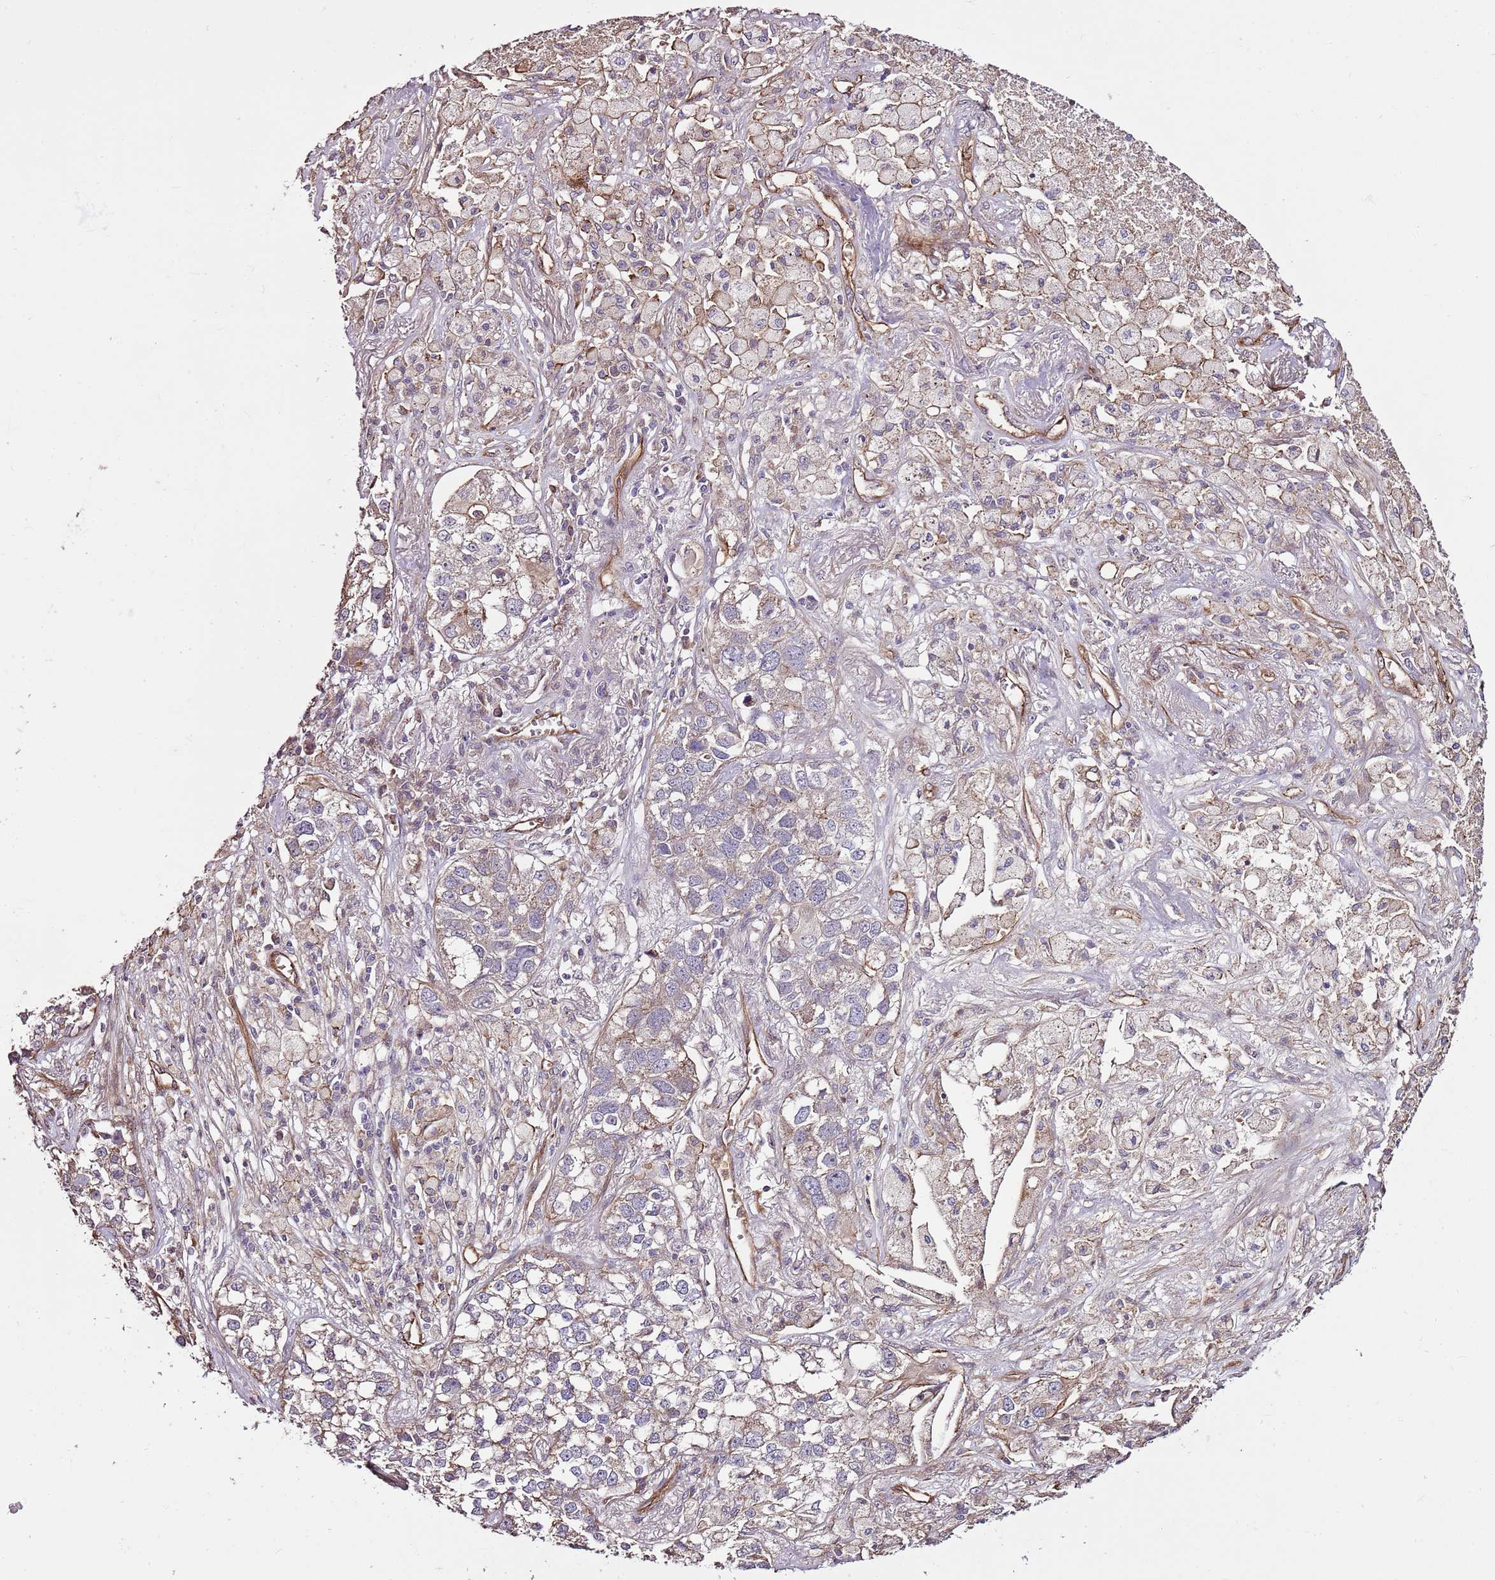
{"staining": {"intensity": "weak", "quantity": "25%-75%", "location": "cytoplasmic/membranous"}, "tissue": "lung cancer", "cell_type": "Tumor cells", "image_type": "cancer", "snomed": [{"axis": "morphology", "description": "Adenocarcinoma, NOS"}, {"axis": "topography", "description": "Lung"}], "caption": "There is low levels of weak cytoplasmic/membranous positivity in tumor cells of lung cancer, as demonstrated by immunohistochemical staining (brown color).", "gene": "ZNF827", "patient": {"sex": "male", "age": 49}}